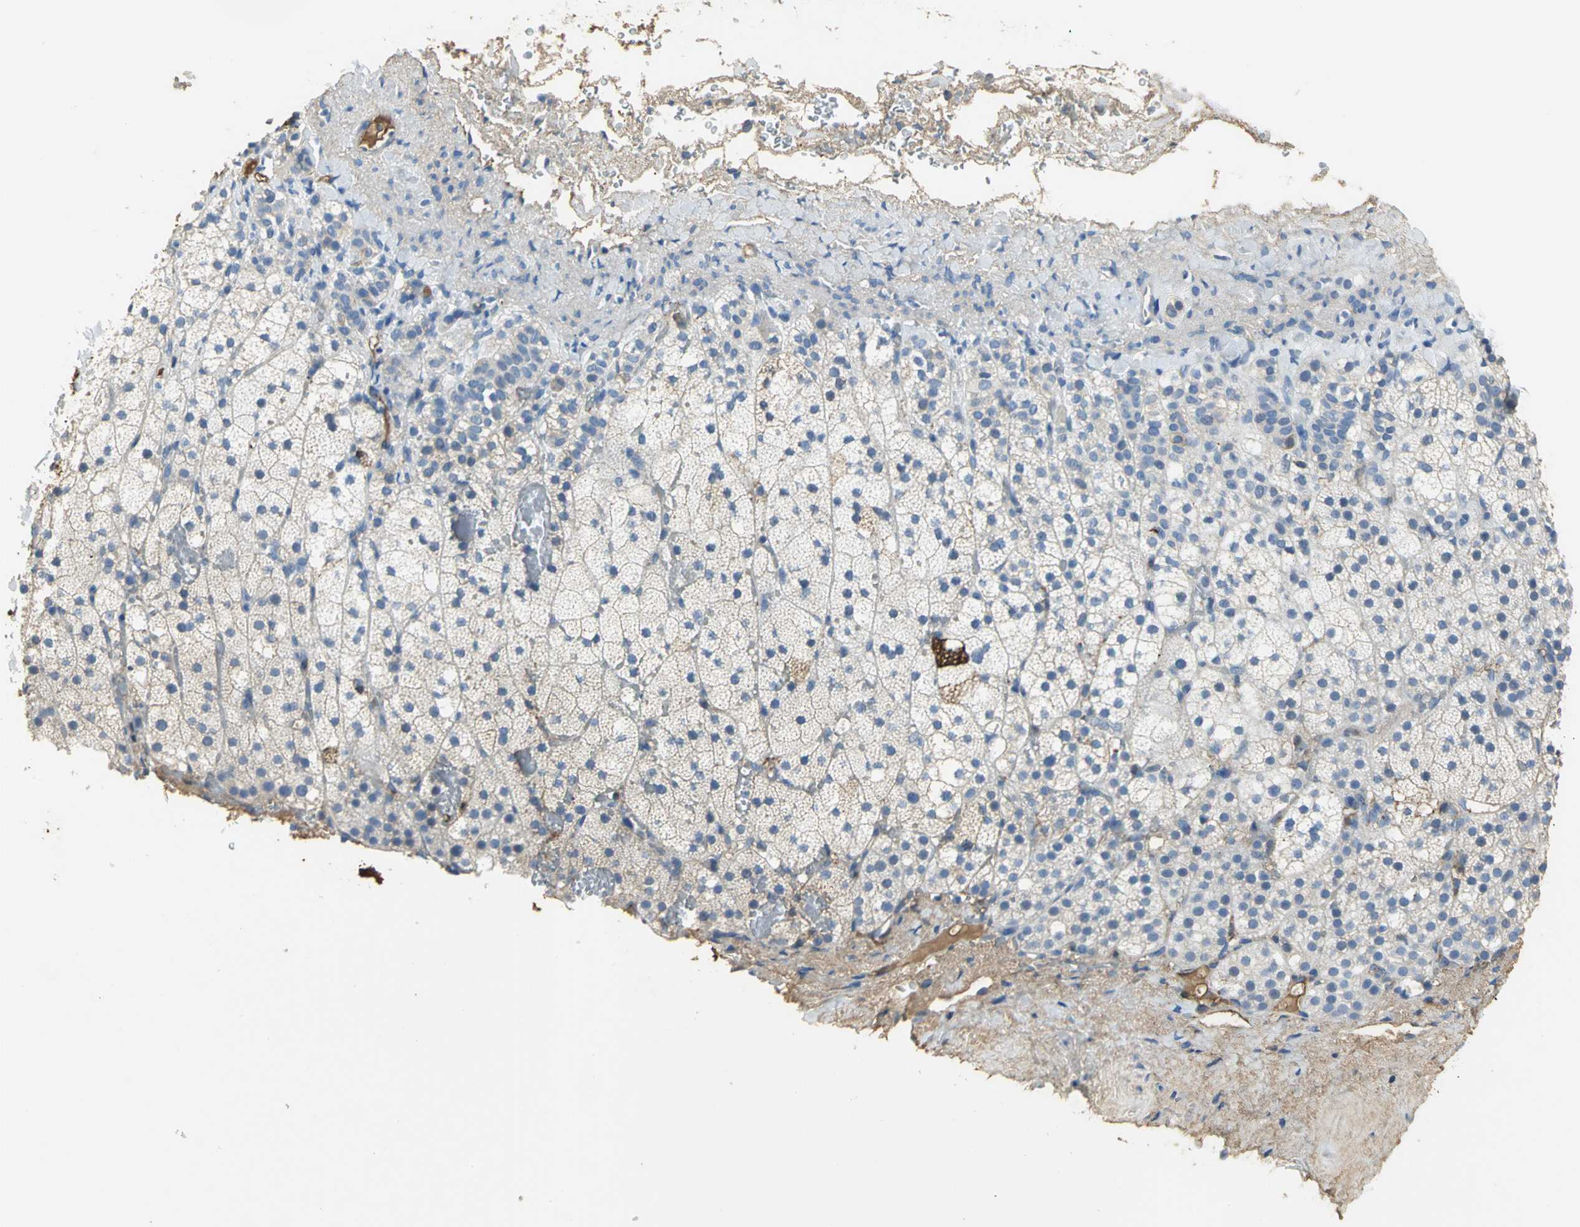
{"staining": {"intensity": "negative", "quantity": "none", "location": "none"}, "tissue": "adrenal gland", "cell_type": "Glandular cells", "image_type": "normal", "snomed": [{"axis": "morphology", "description": "Normal tissue, NOS"}, {"axis": "topography", "description": "Adrenal gland"}], "caption": "Immunohistochemical staining of unremarkable adrenal gland exhibits no significant expression in glandular cells.", "gene": "GYG2", "patient": {"sex": "male", "age": 35}}